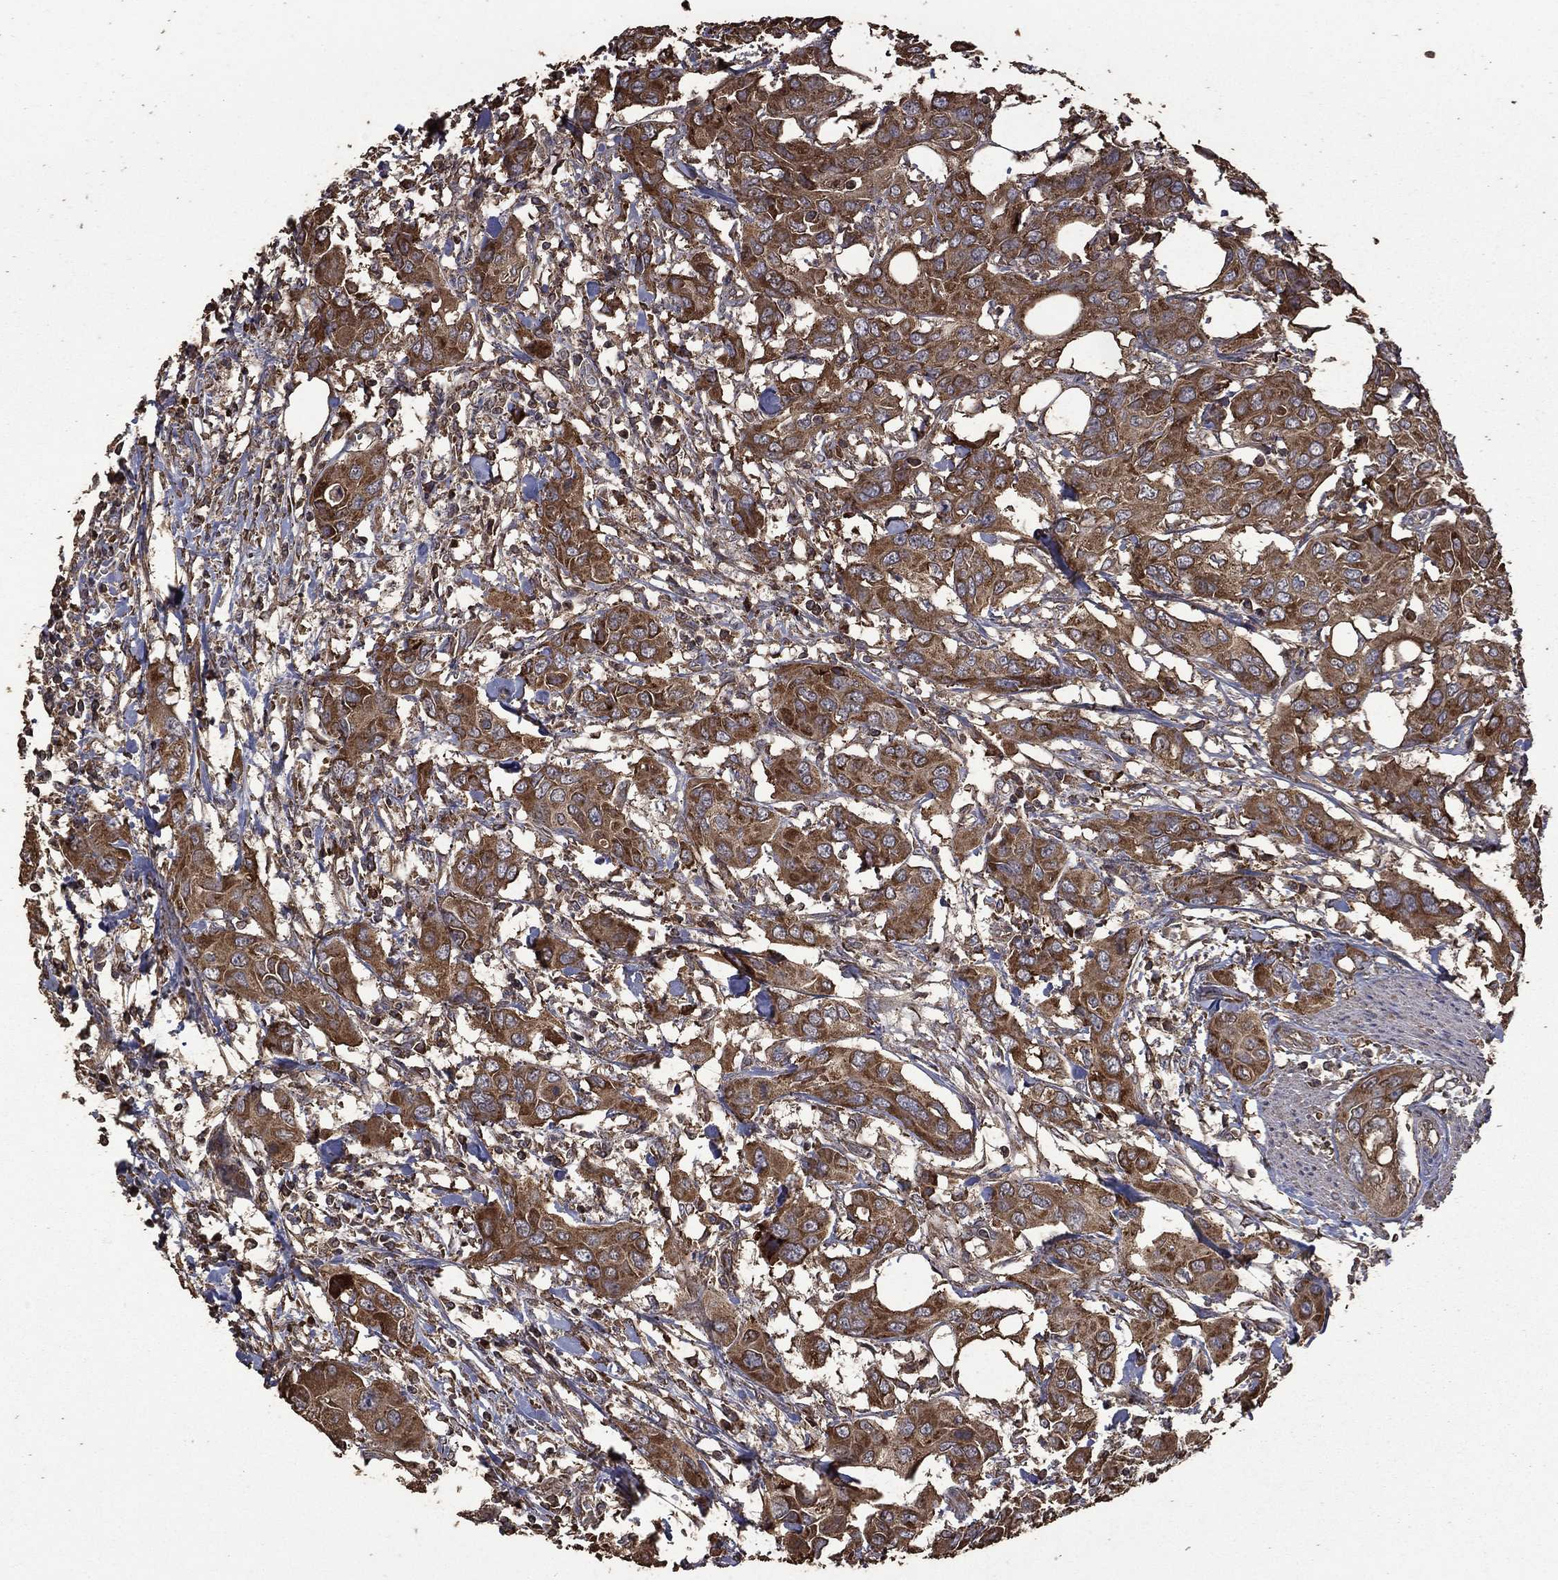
{"staining": {"intensity": "strong", "quantity": ">75%", "location": "cytoplasmic/membranous"}, "tissue": "urothelial cancer", "cell_type": "Tumor cells", "image_type": "cancer", "snomed": [{"axis": "morphology", "description": "Urothelial carcinoma, NOS"}, {"axis": "morphology", "description": "Urothelial carcinoma, High grade"}, {"axis": "topography", "description": "Urinary bladder"}], "caption": "Tumor cells demonstrate high levels of strong cytoplasmic/membranous staining in approximately >75% of cells in human transitional cell carcinoma.", "gene": "METTL27", "patient": {"sex": "male", "age": 63}}